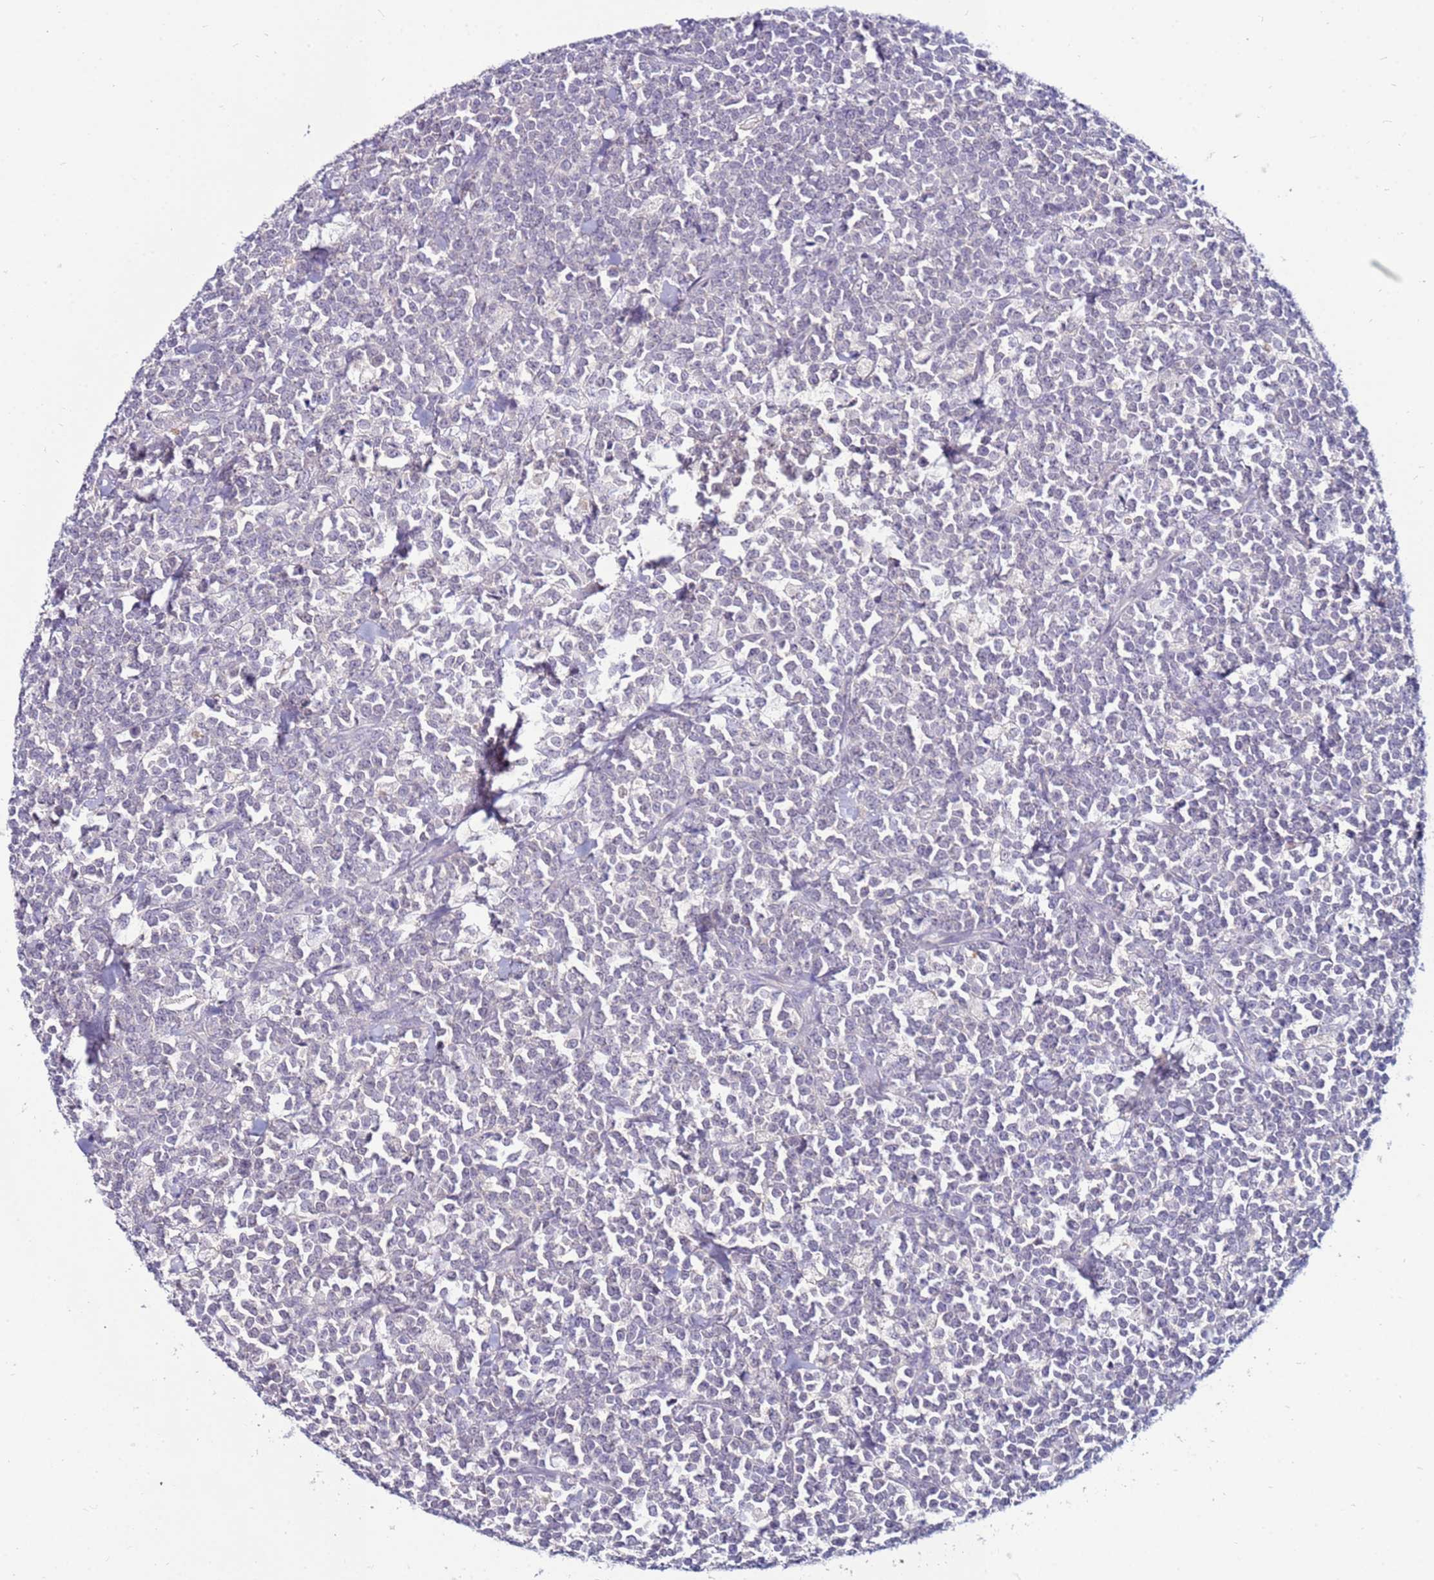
{"staining": {"intensity": "negative", "quantity": "none", "location": "none"}, "tissue": "lymphoma", "cell_type": "Tumor cells", "image_type": "cancer", "snomed": [{"axis": "morphology", "description": "Malignant lymphoma, non-Hodgkin's type, High grade"}, {"axis": "topography", "description": "Small intestine"}, {"axis": "topography", "description": "Colon"}], "caption": "DAB immunohistochemical staining of human high-grade malignant lymphoma, non-Hodgkin's type shows no significant positivity in tumor cells.", "gene": "GPN3", "patient": {"sex": "male", "age": 8}}